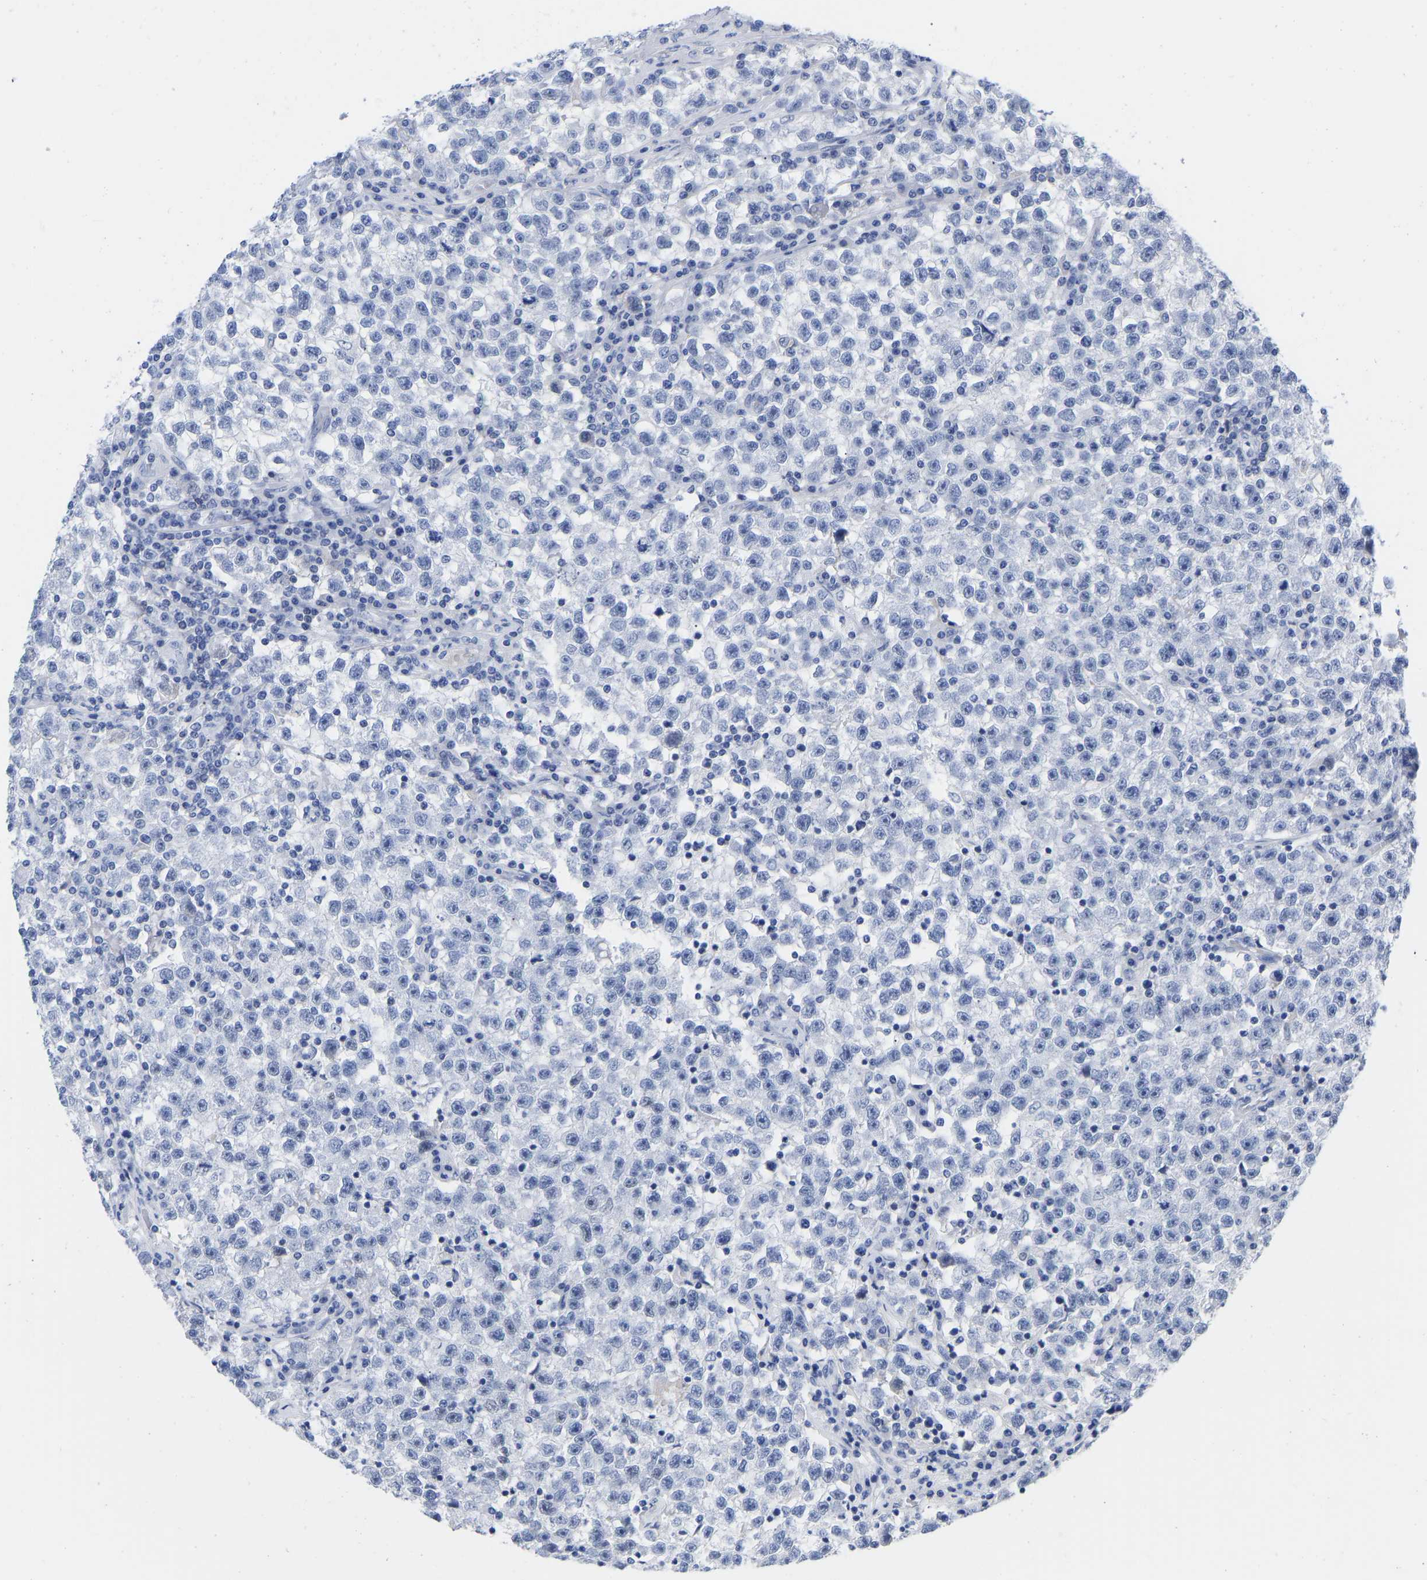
{"staining": {"intensity": "negative", "quantity": "none", "location": "none"}, "tissue": "testis cancer", "cell_type": "Tumor cells", "image_type": "cancer", "snomed": [{"axis": "morphology", "description": "Seminoma, NOS"}, {"axis": "topography", "description": "Testis"}], "caption": "Testis cancer was stained to show a protein in brown. There is no significant positivity in tumor cells.", "gene": "GPA33", "patient": {"sex": "male", "age": 22}}